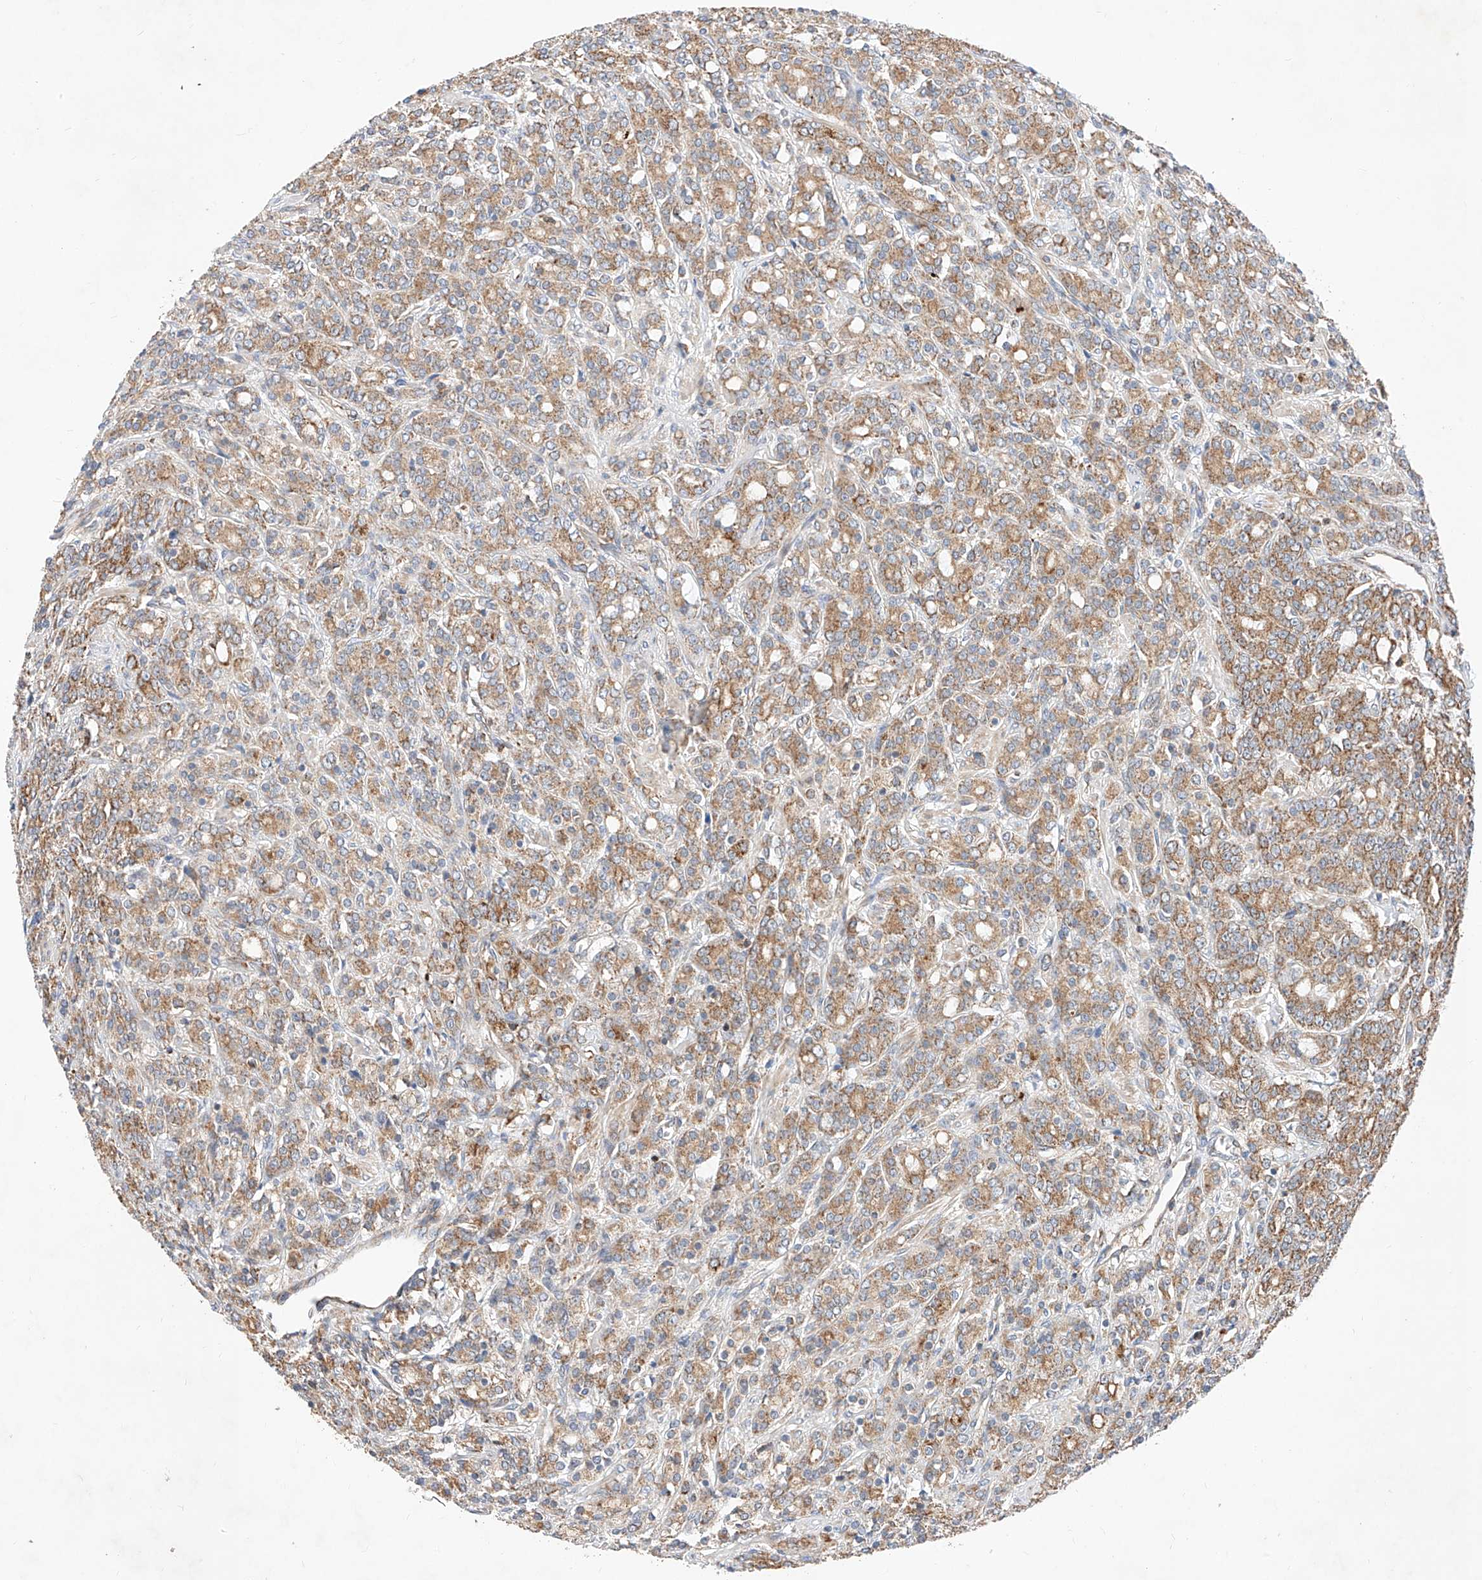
{"staining": {"intensity": "strong", "quantity": "25%-75%", "location": "cytoplasmic/membranous"}, "tissue": "prostate cancer", "cell_type": "Tumor cells", "image_type": "cancer", "snomed": [{"axis": "morphology", "description": "Adenocarcinoma, High grade"}, {"axis": "topography", "description": "Prostate"}], "caption": "This is a histology image of immunohistochemistry (IHC) staining of prostate high-grade adenocarcinoma, which shows strong expression in the cytoplasmic/membranous of tumor cells.", "gene": "NR1D1", "patient": {"sex": "male", "age": 62}}